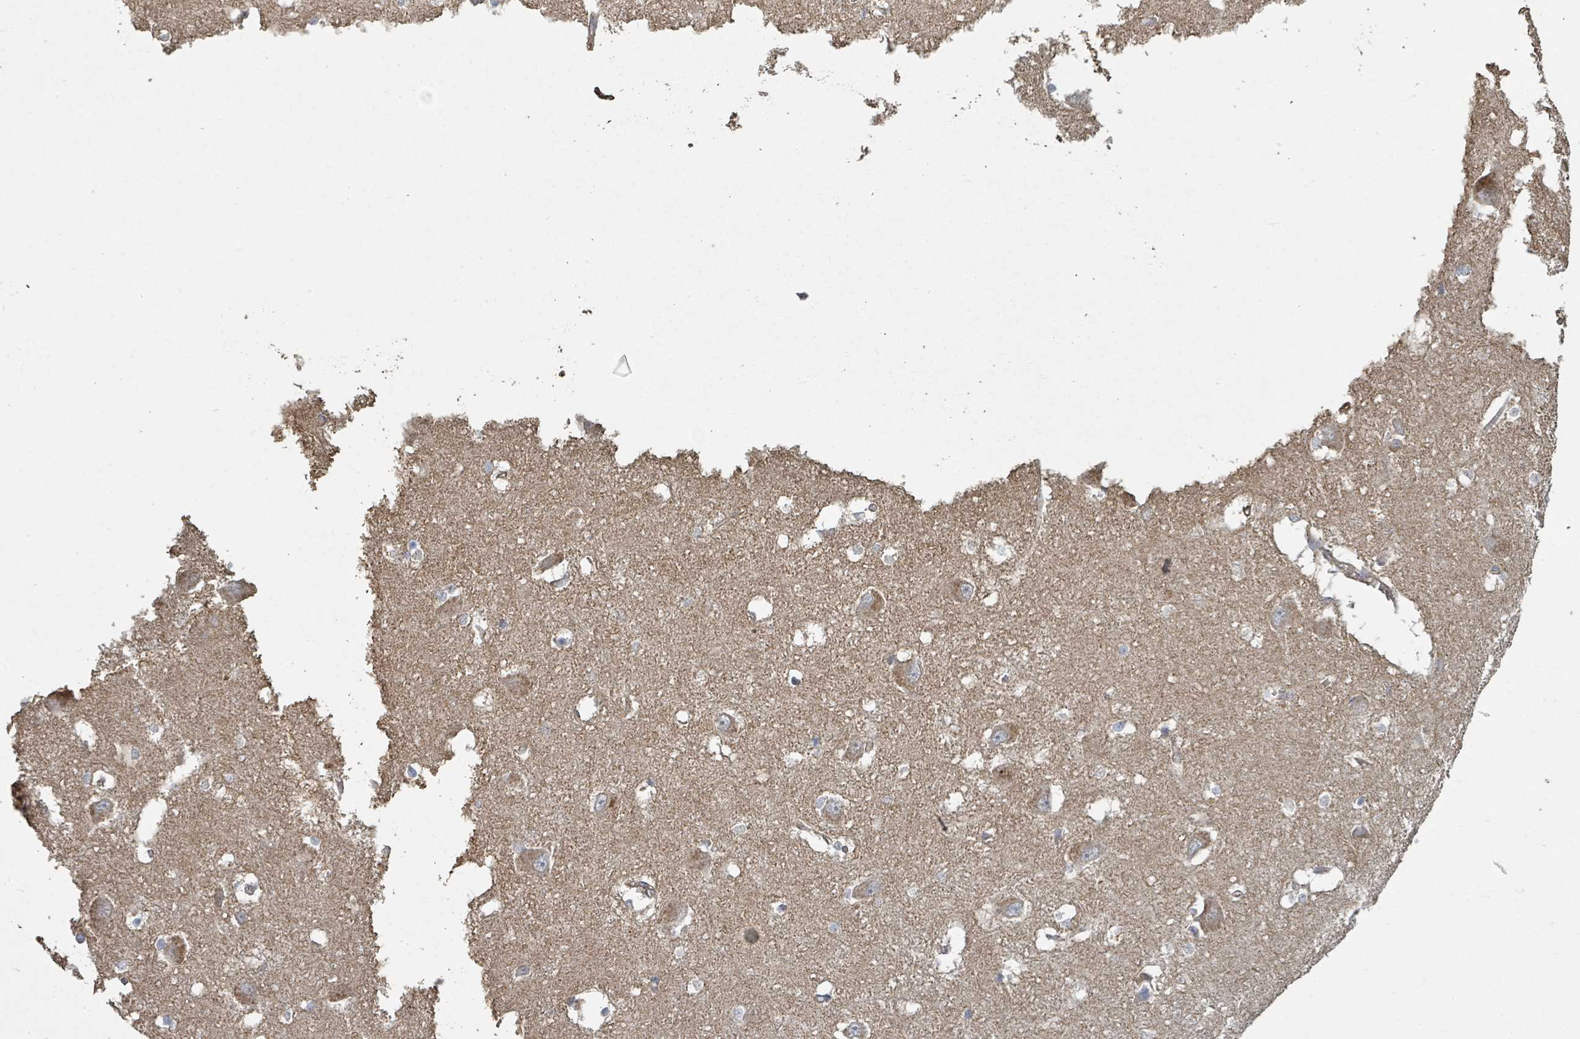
{"staining": {"intensity": "negative", "quantity": "none", "location": "none"}, "tissue": "caudate", "cell_type": "Glial cells", "image_type": "normal", "snomed": [{"axis": "morphology", "description": "Normal tissue, NOS"}, {"axis": "topography", "description": "Lateral ventricle wall"}], "caption": "Immunohistochemistry of unremarkable caudate exhibits no positivity in glial cells.", "gene": "WDFY1", "patient": {"sex": "male", "age": 37}}